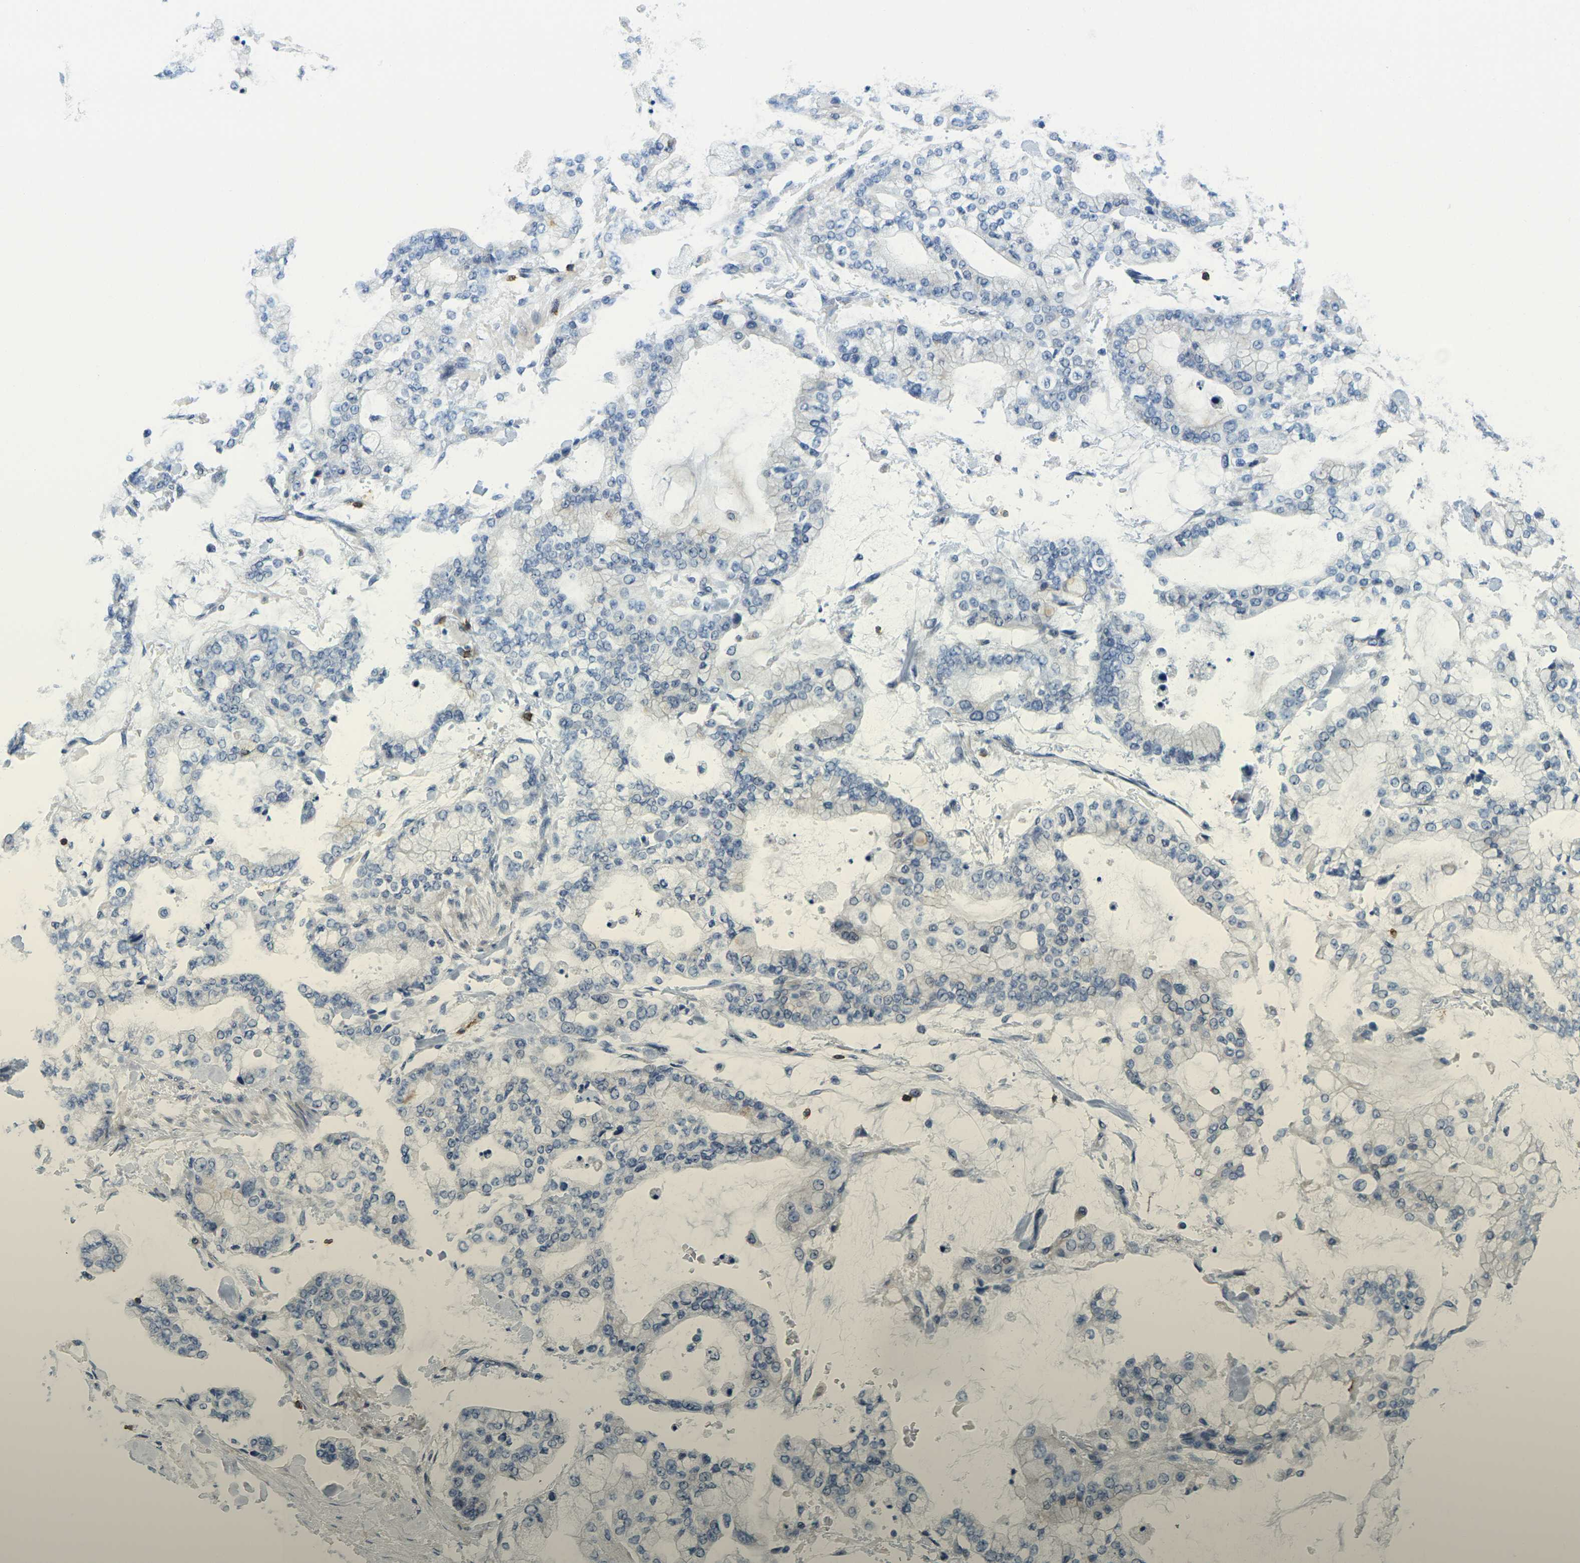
{"staining": {"intensity": "negative", "quantity": "none", "location": "none"}, "tissue": "stomach cancer", "cell_type": "Tumor cells", "image_type": "cancer", "snomed": [{"axis": "morphology", "description": "Normal tissue, NOS"}, {"axis": "morphology", "description": "Adenocarcinoma, NOS"}, {"axis": "topography", "description": "Stomach, upper"}, {"axis": "topography", "description": "Stomach"}], "caption": "A histopathology image of human adenocarcinoma (stomach) is negative for staining in tumor cells.", "gene": "CD3D", "patient": {"sex": "male", "age": 76}}